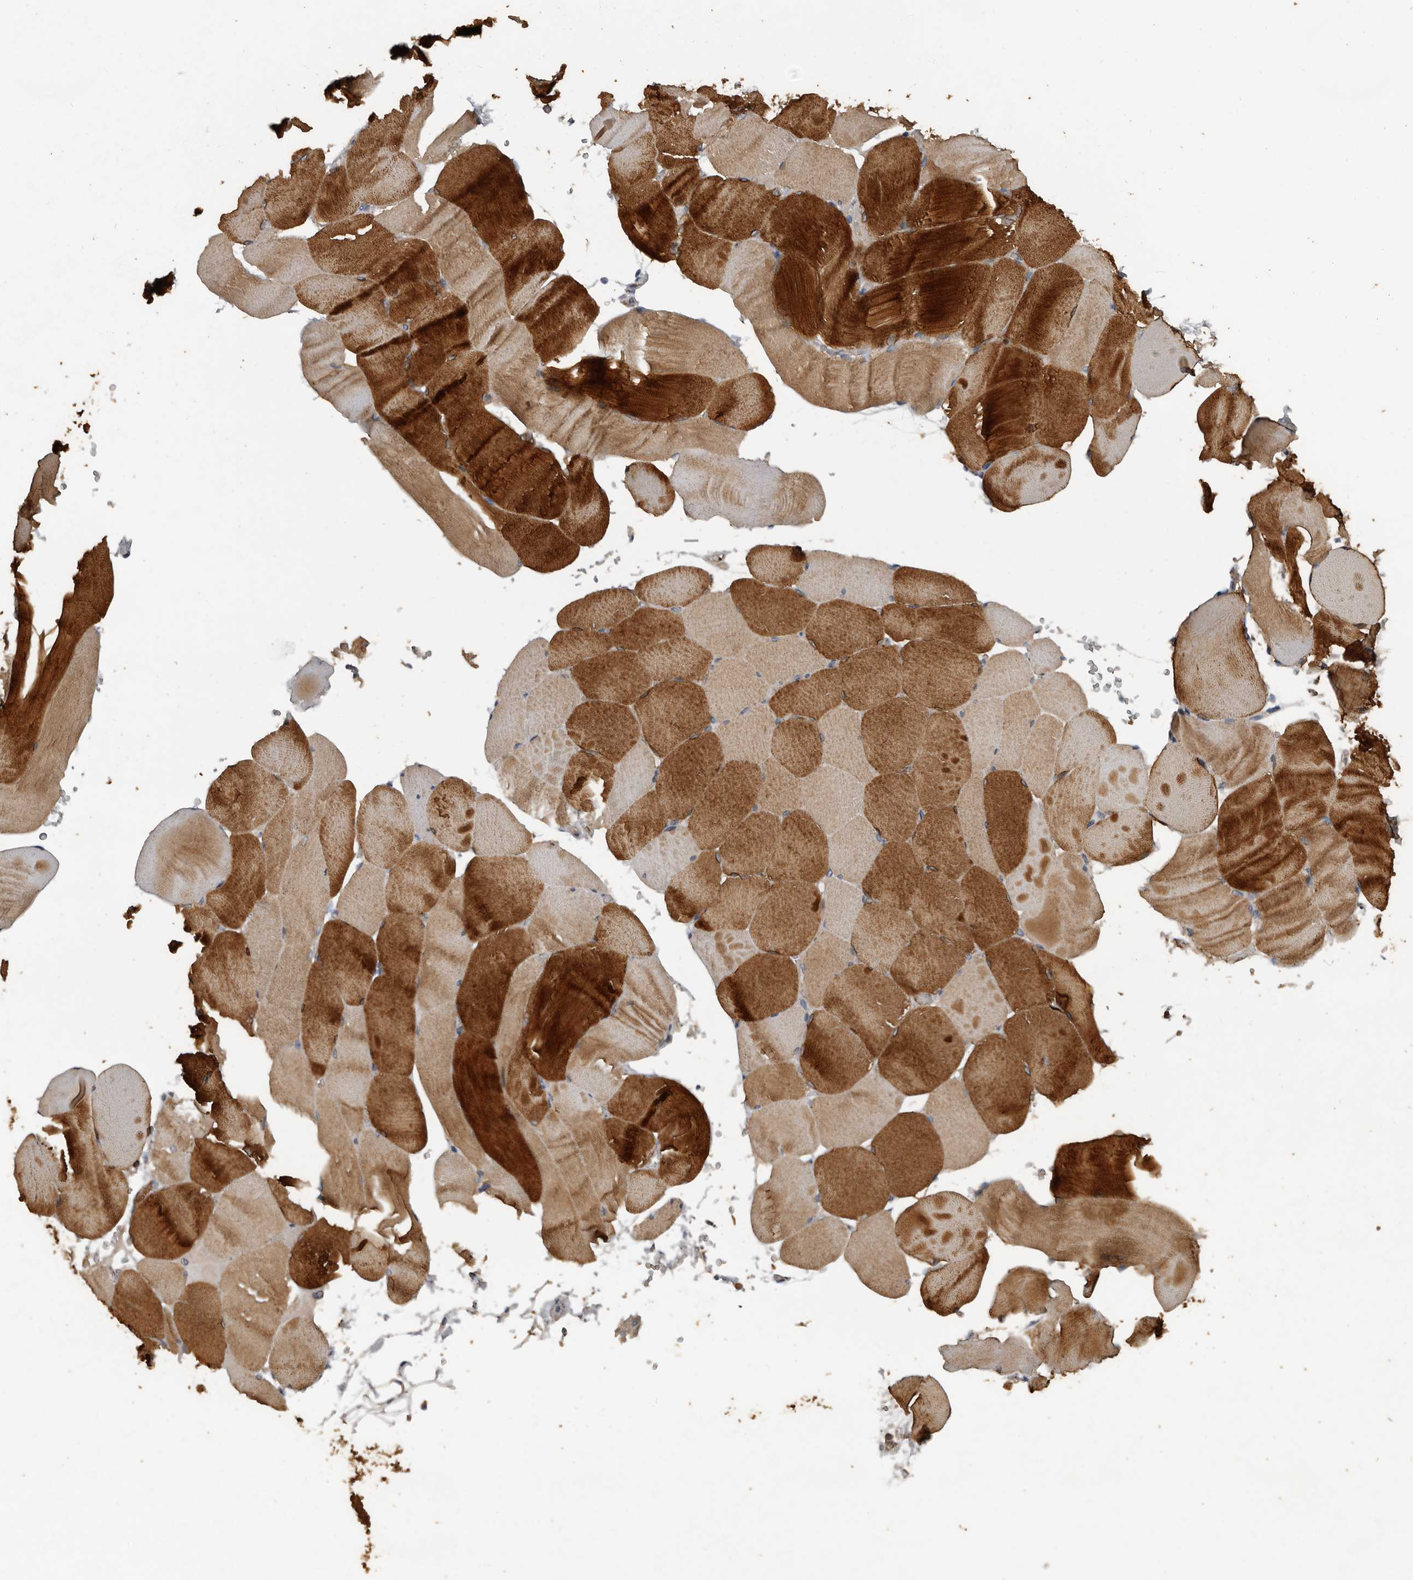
{"staining": {"intensity": "strong", "quantity": "25%-75%", "location": "cytoplasmic/membranous"}, "tissue": "skeletal muscle", "cell_type": "Myocytes", "image_type": "normal", "snomed": [{"axis": "morphology", "description": "Normal tissue, NOS"}, {"axis": "topography", "description": "Skeletal muscle"}, {"axis": "topography", "description": "Parathyroid gland"}], "caption": "The photomicrograph exhibits staining of normal skeletal muscle, revealing strong cytoplasmic/membranous protein positivity (brown color) within myocytes.", "gene": "HYAL4", "patient": {"sex": "female", "age": 37}}